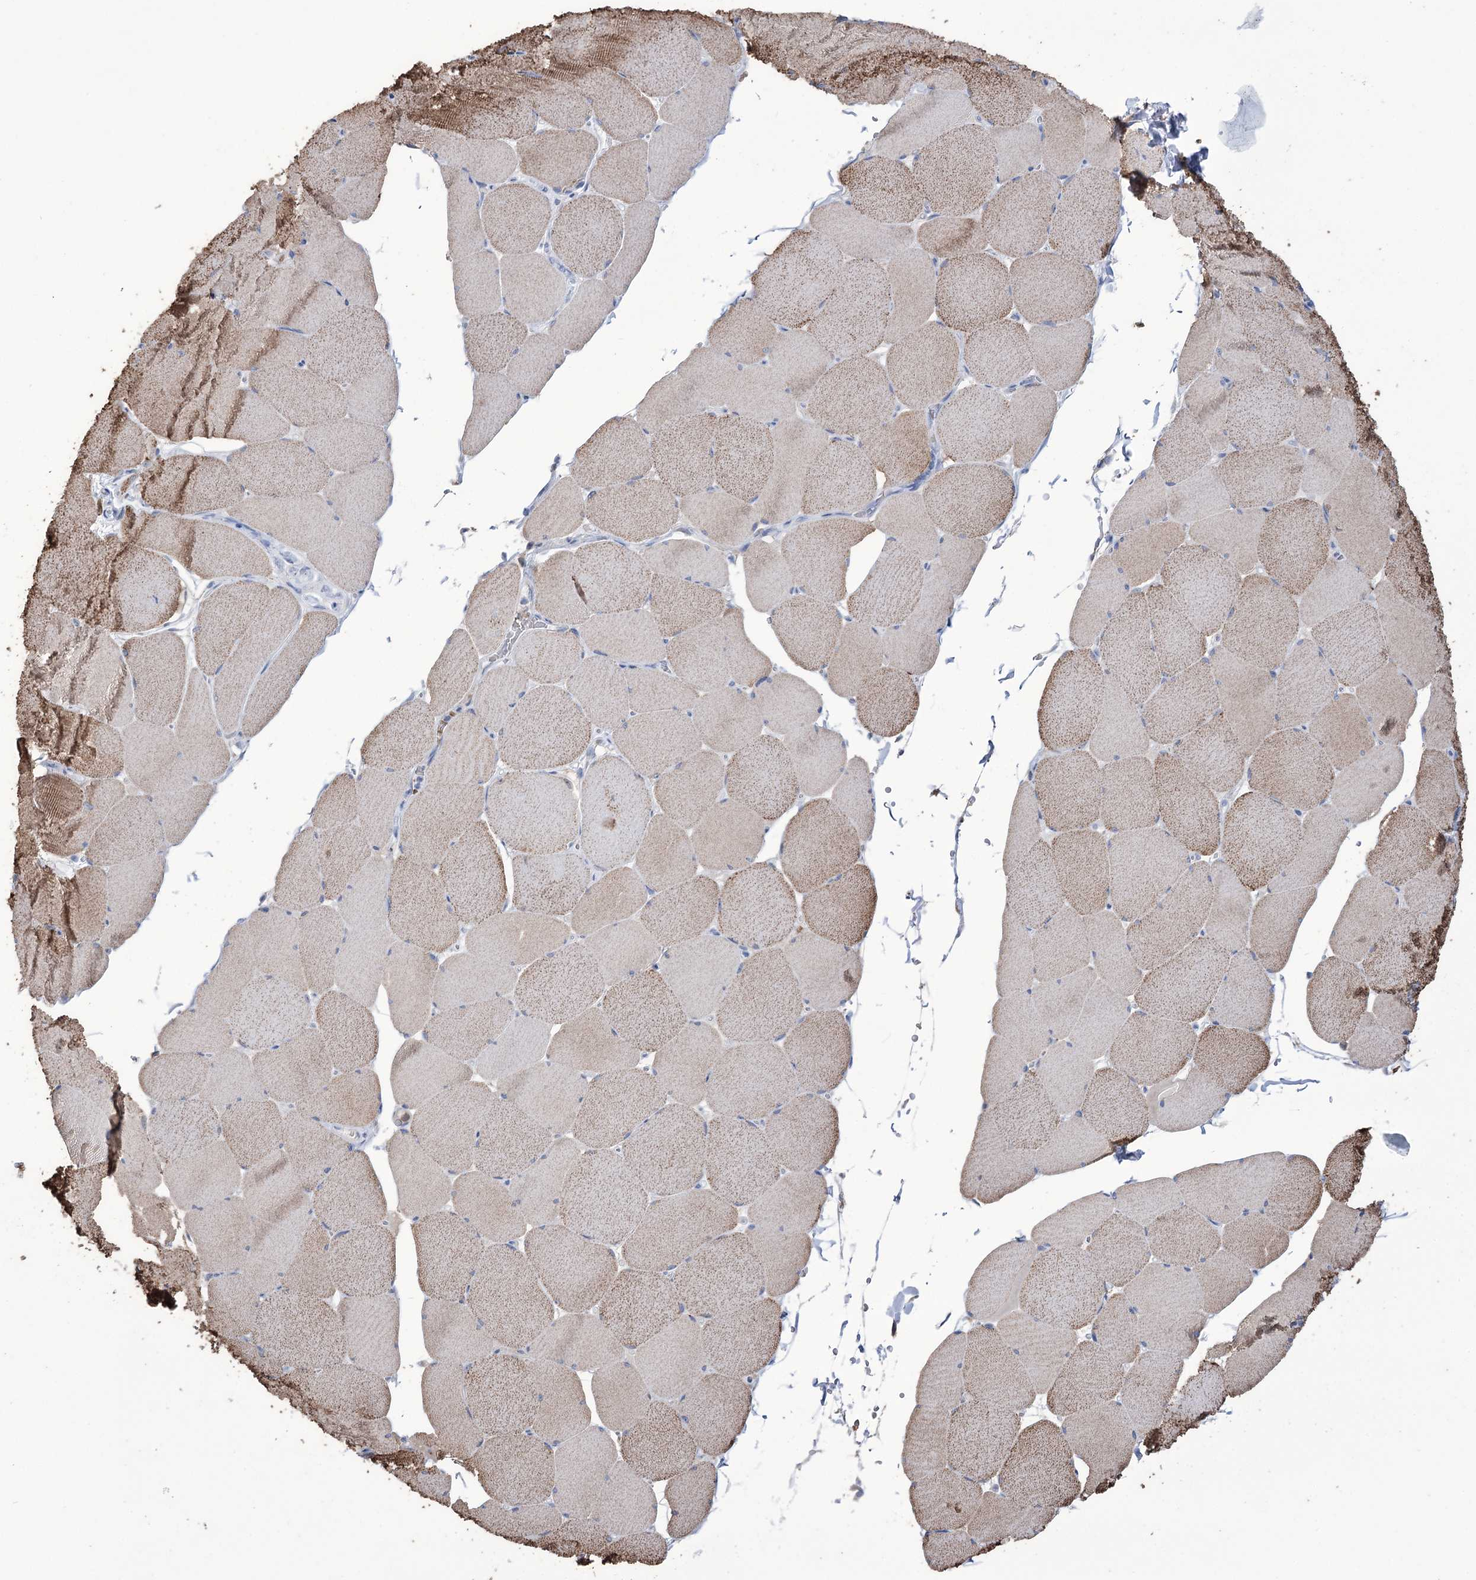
{"staining": {"intensity": "moderate", "quantity": "25%-75%", "location": "cytoplasmic/membranous"}, "tissue": "skeletal muscle", "cell_type": "Myocytes", "image_type": "normal", "snomed": [{"axis": "morphology", "description": "Normal tissue, NOS"}, {"axis": "topography", "description": "Skeletal muscle"}, {"axis": "topography", "description": "Head-Neck"}], "caption": "A histopathology image of skeletal muscle stained for a protein demonstrates moderate cytoplasmic/membranous brown staining in myocytes. The protein of interest is stained brown, and the nuclei are stained in blue (DAB (3,3'-diaminobenzidine) IHC with brightfield microscopy, high magnification).", "gene": "ZNF622", "patient": {"sex": "male", "age": 66}}